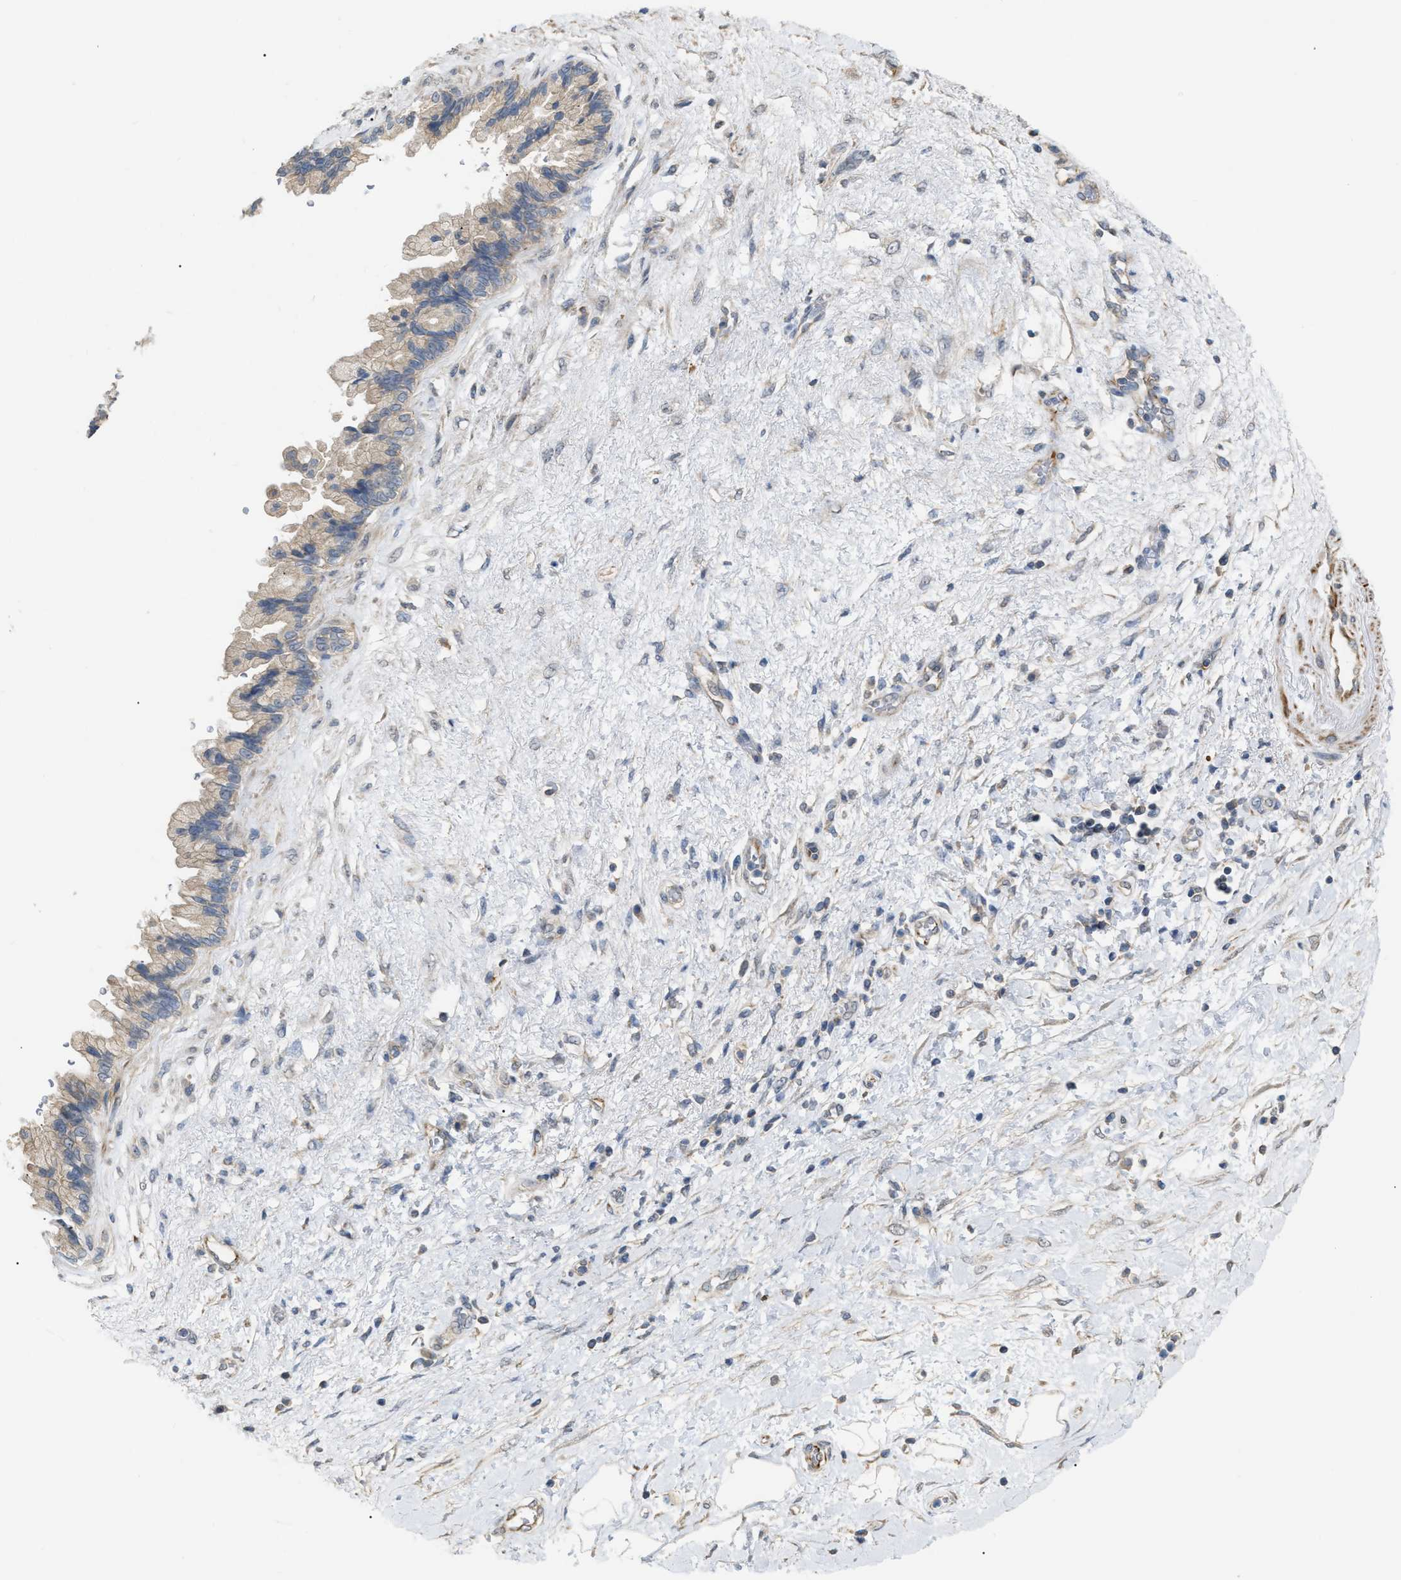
{"staining": {"intensity": "negative", "quantity": "none", "location": "none"}, "tissue": "pancreatic cancer", "cell_type": "Tumor cells", "image_type": "cancer", "snomed": [{"axis": "morphology", "description": "Adenocarcinoma, NOS"}, {"axis": "topography", "description": "Pancreas"}], "caption": "Protein analysis of pancreatic adenocarcinoma exhibits no significant staining in tumor cells.", "gene": "DHX58", "patient": {"sex": "female", "age": 60}}